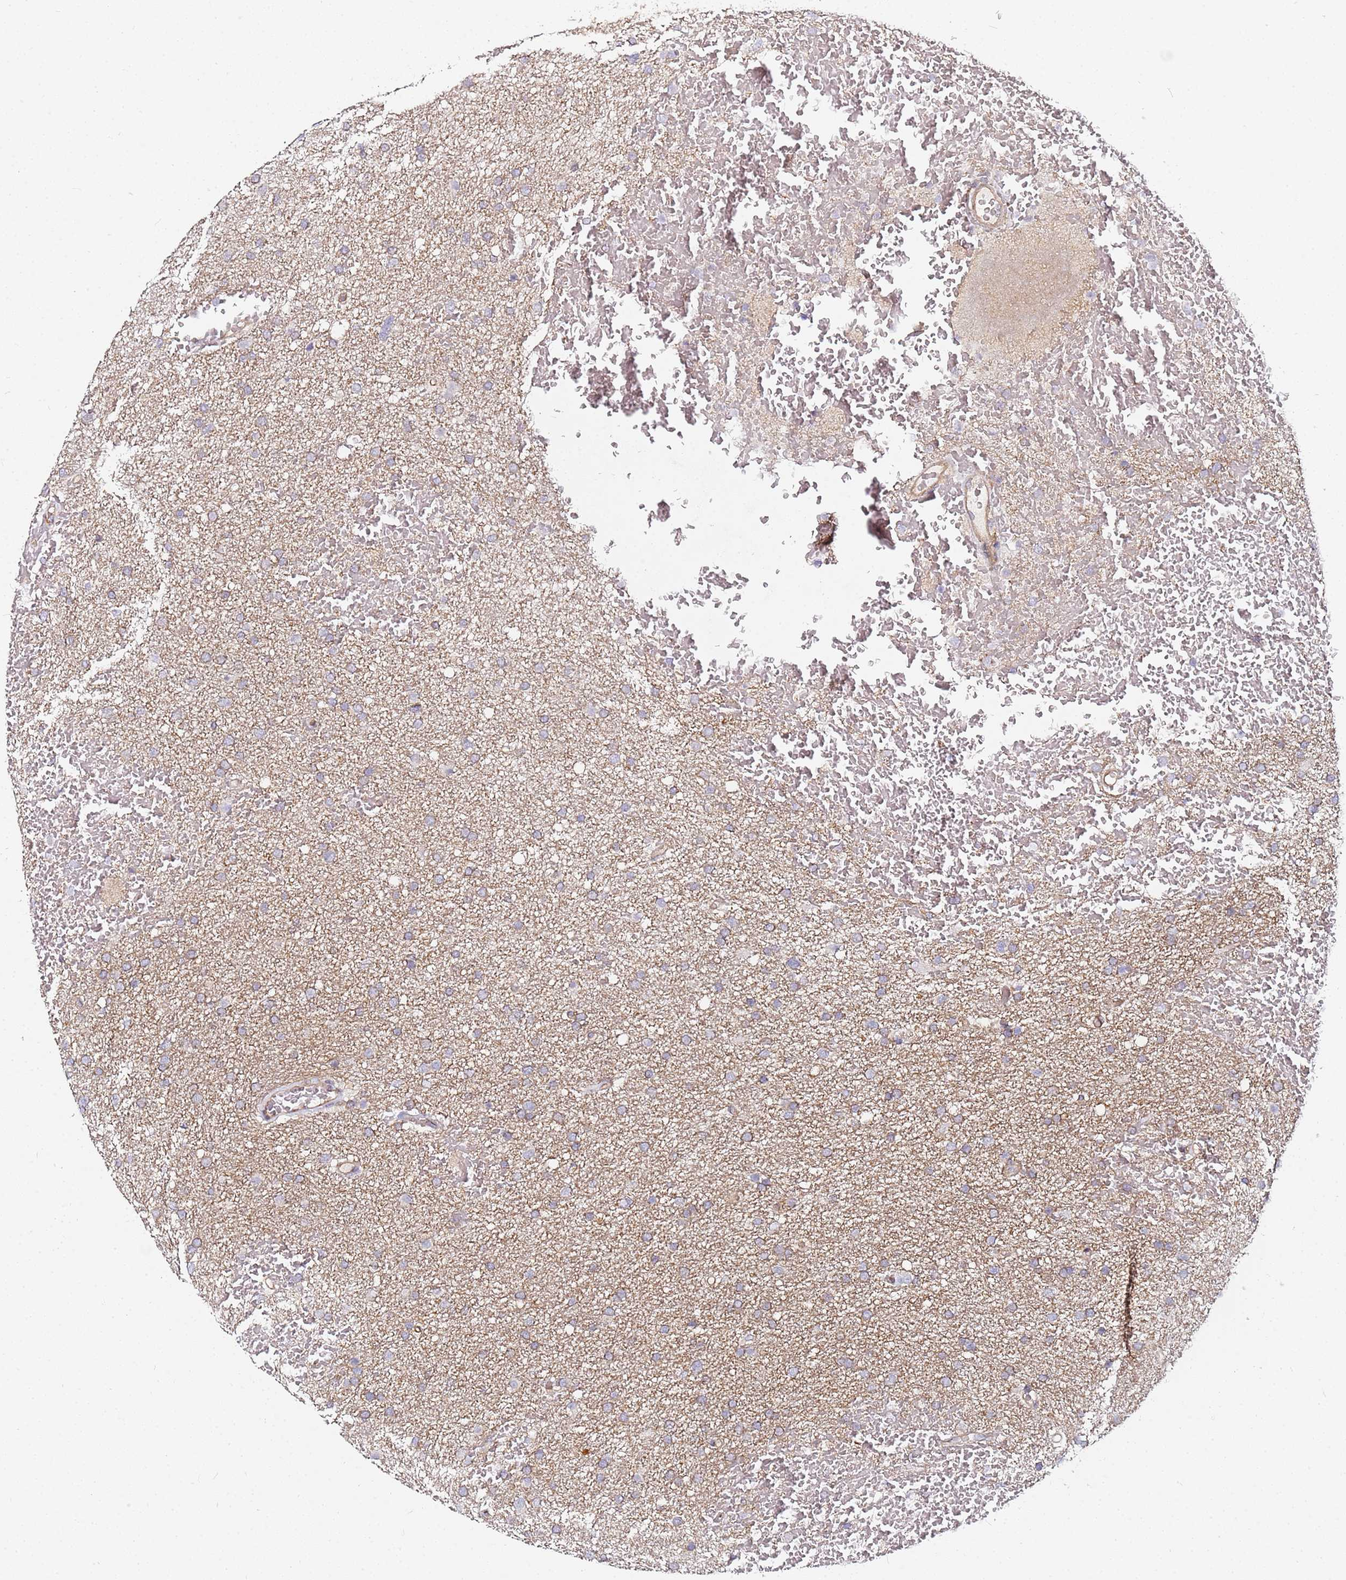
{"staining": {"intensity": "negative", "quantity": "none", "location": "none"}, "tissue": "glioma", "cell_type": "Tumor cells", "image_type": "cancer", "snomed": [{"axis": "morphology", "description": "Glioma, malignant, High grade"}, {"axis": "topography", "description": "Cerebral cortex"}], "caption": "Immunohistochemical staining of malignant high-grade glioma demonstrates no significant staining in tumor cells.", "gene": "CHM", "patient": {"sex": "female", "age": 36}}